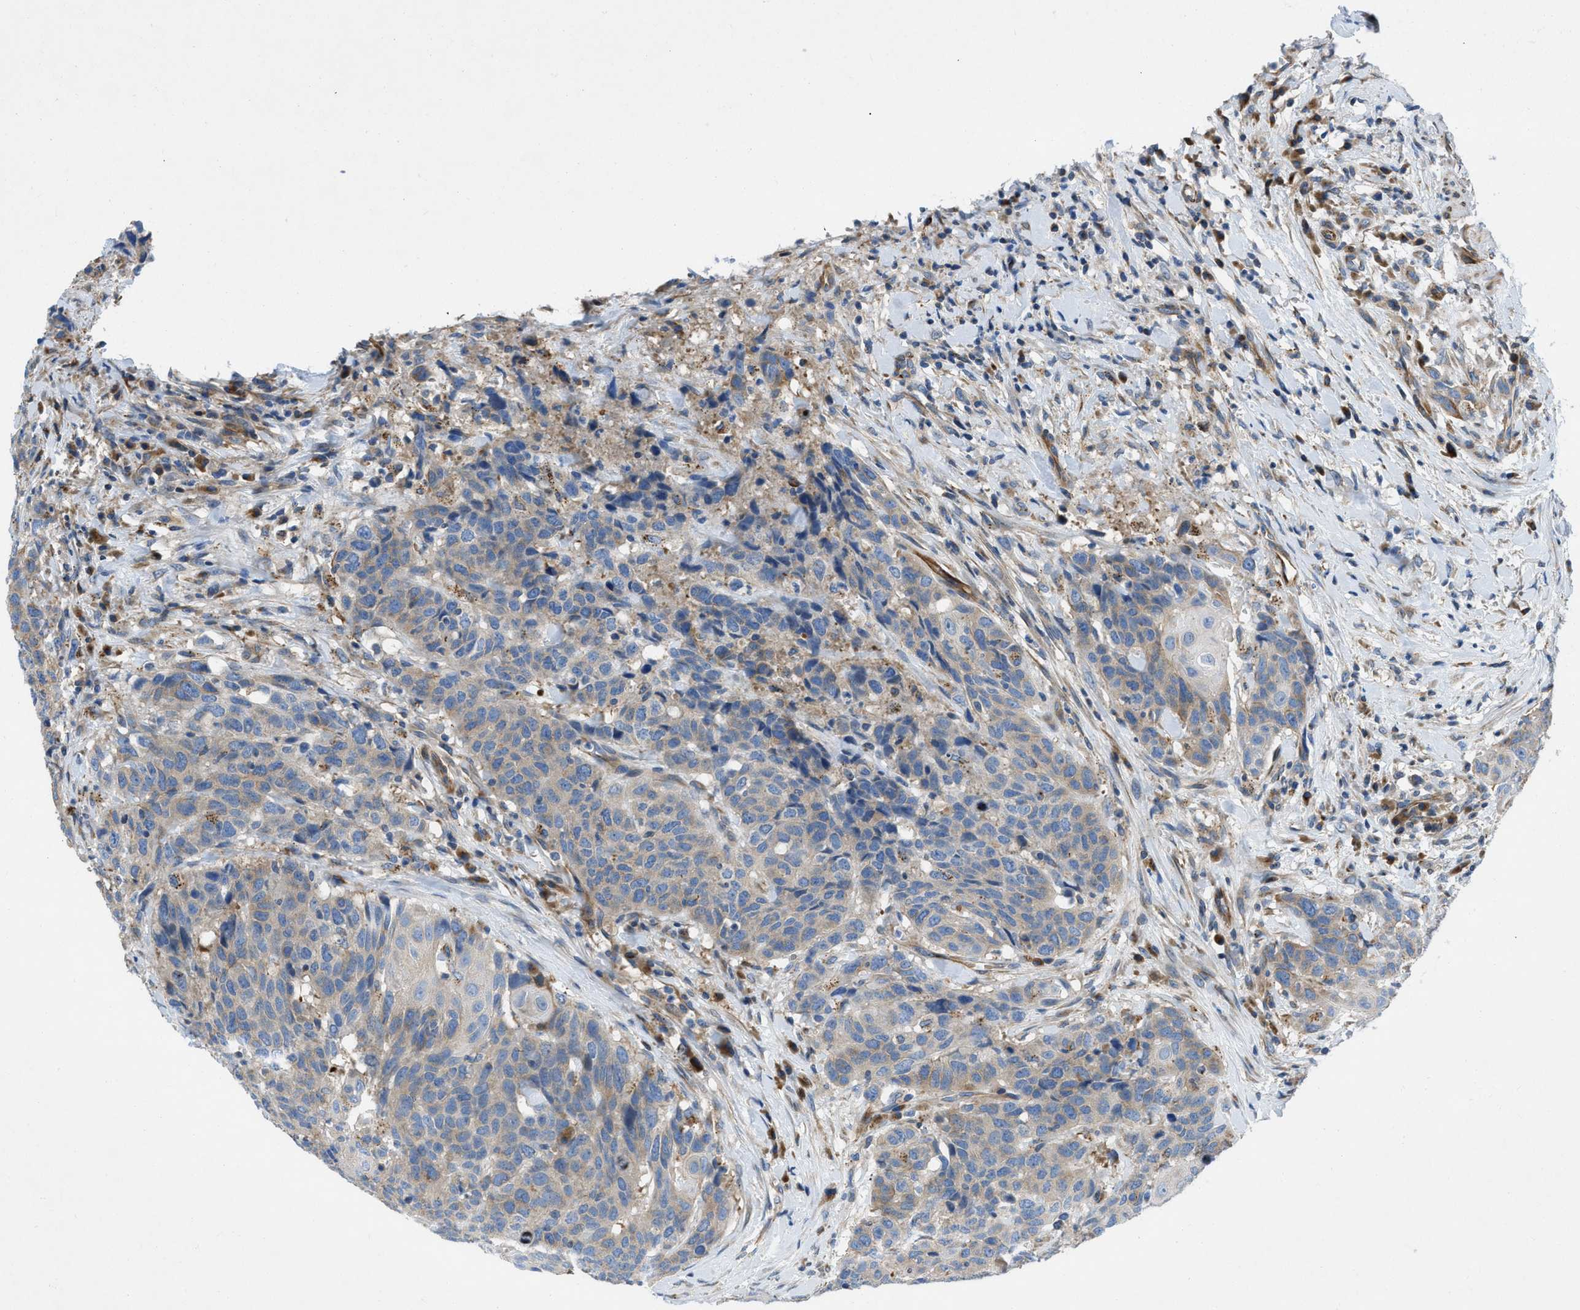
{"staining": {"intensity": "moderate", "quantity": "<25%", "location": "cytoplasmic/membranous"}, "tissue": "head and neck cancer", "cell_type": "Tumor cells", "image_type": "cancer", "snomed": [{"axis": "morphology", "description": "Squamous cell carcinoma, NOS"}, {"axis": "topography", "description": "Head-Neck"}], "caption": "A photomicrograph of human head and neck cancer (squamous cell carcinoma) stained for a protein demonstrates moderate cytoplasmic/membranous brown staining in tumor cells.", "gene": "TMEM248", "patient": {"sex": "male", "age": 66}}